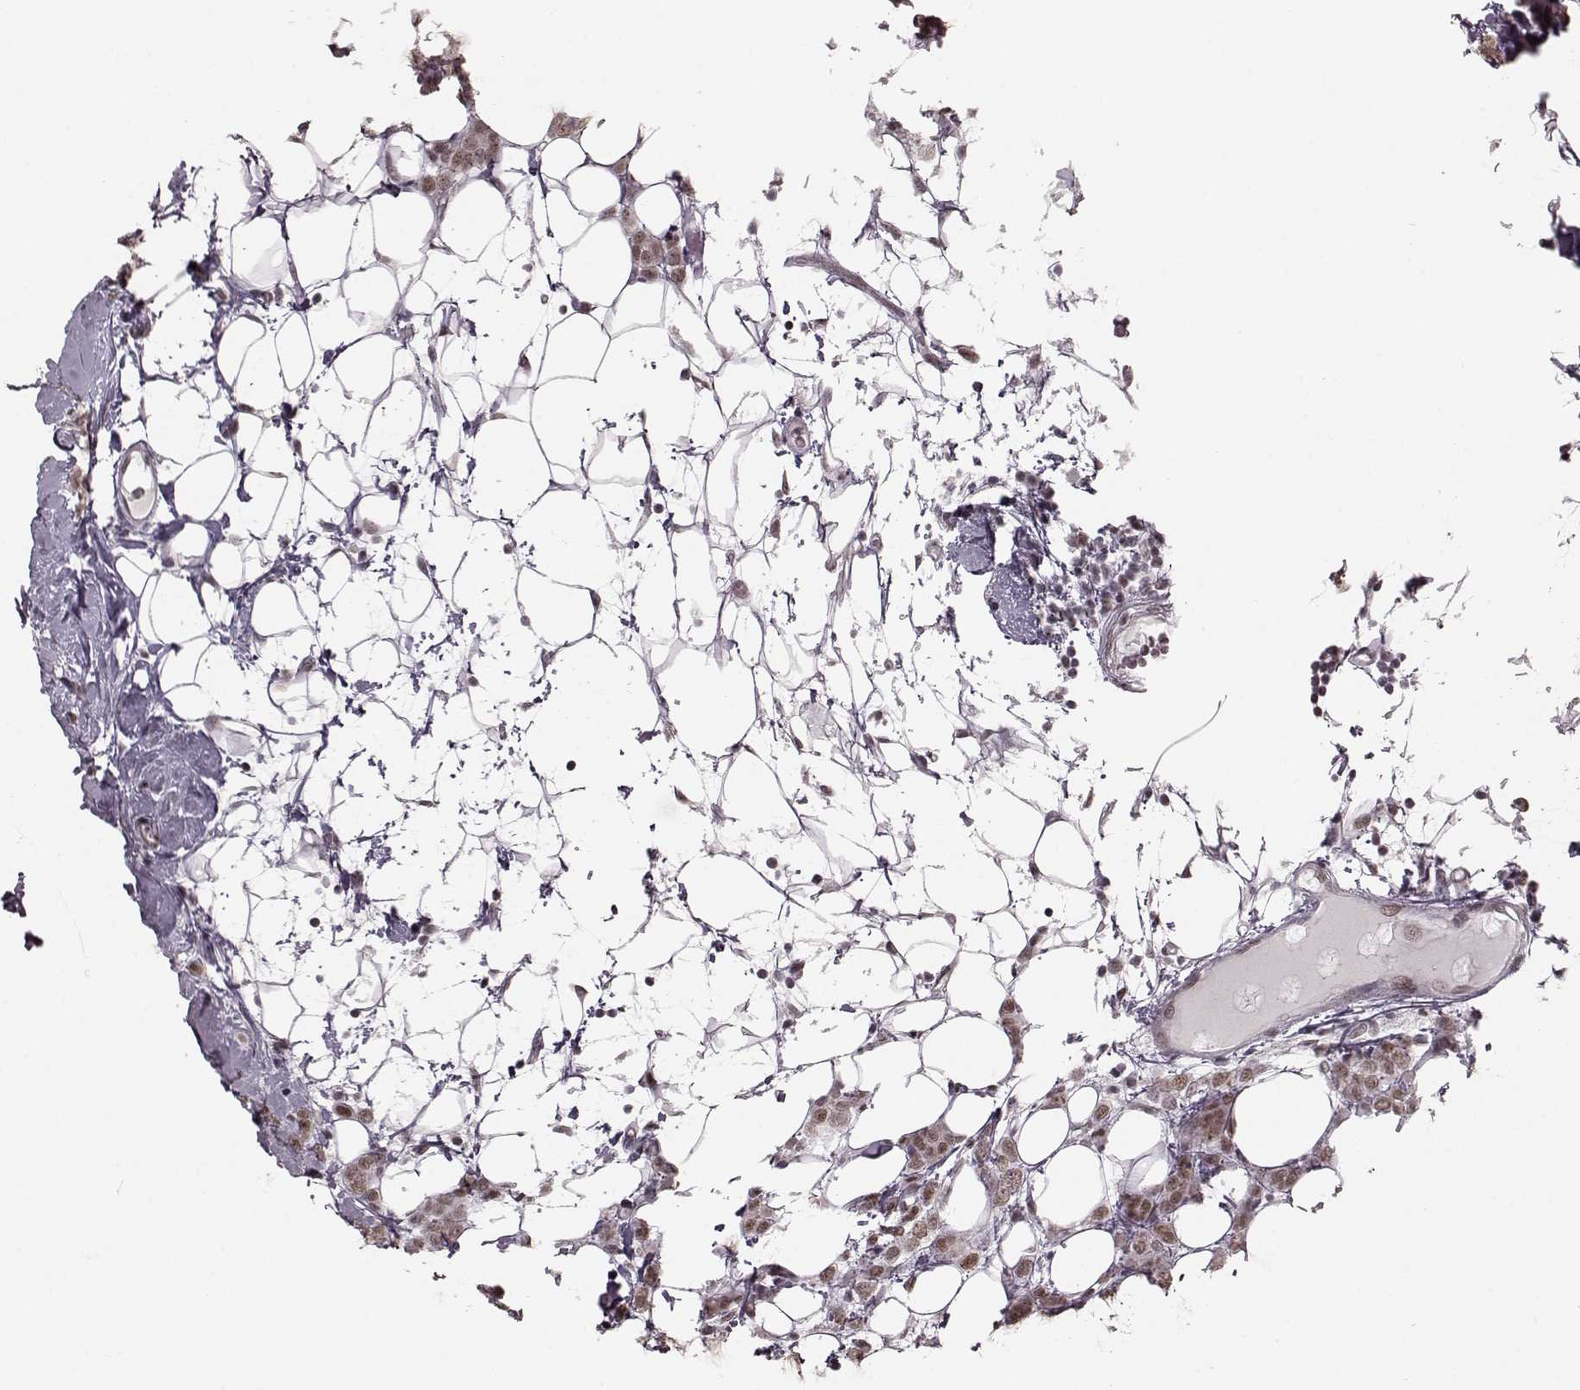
{"staining": {"intensity": "moderate", "quantity": ">75%", "location": "nuclear"}, "tissue": "breast cancer", "cell_type": "Tumor cells", "image_type": "cancer", "snomed": [{"axis": "morphology", "description": "Lobular carcinoma"}, {"axis": "topography", "description": "Breast"}], "caption": "Protein staining of breast cancer tissue demonstrates moderate nuclear positivity in about >75% of tumor cells.", "gene": "NR2C1", "patient": {"sex": "female", "age": 49}}